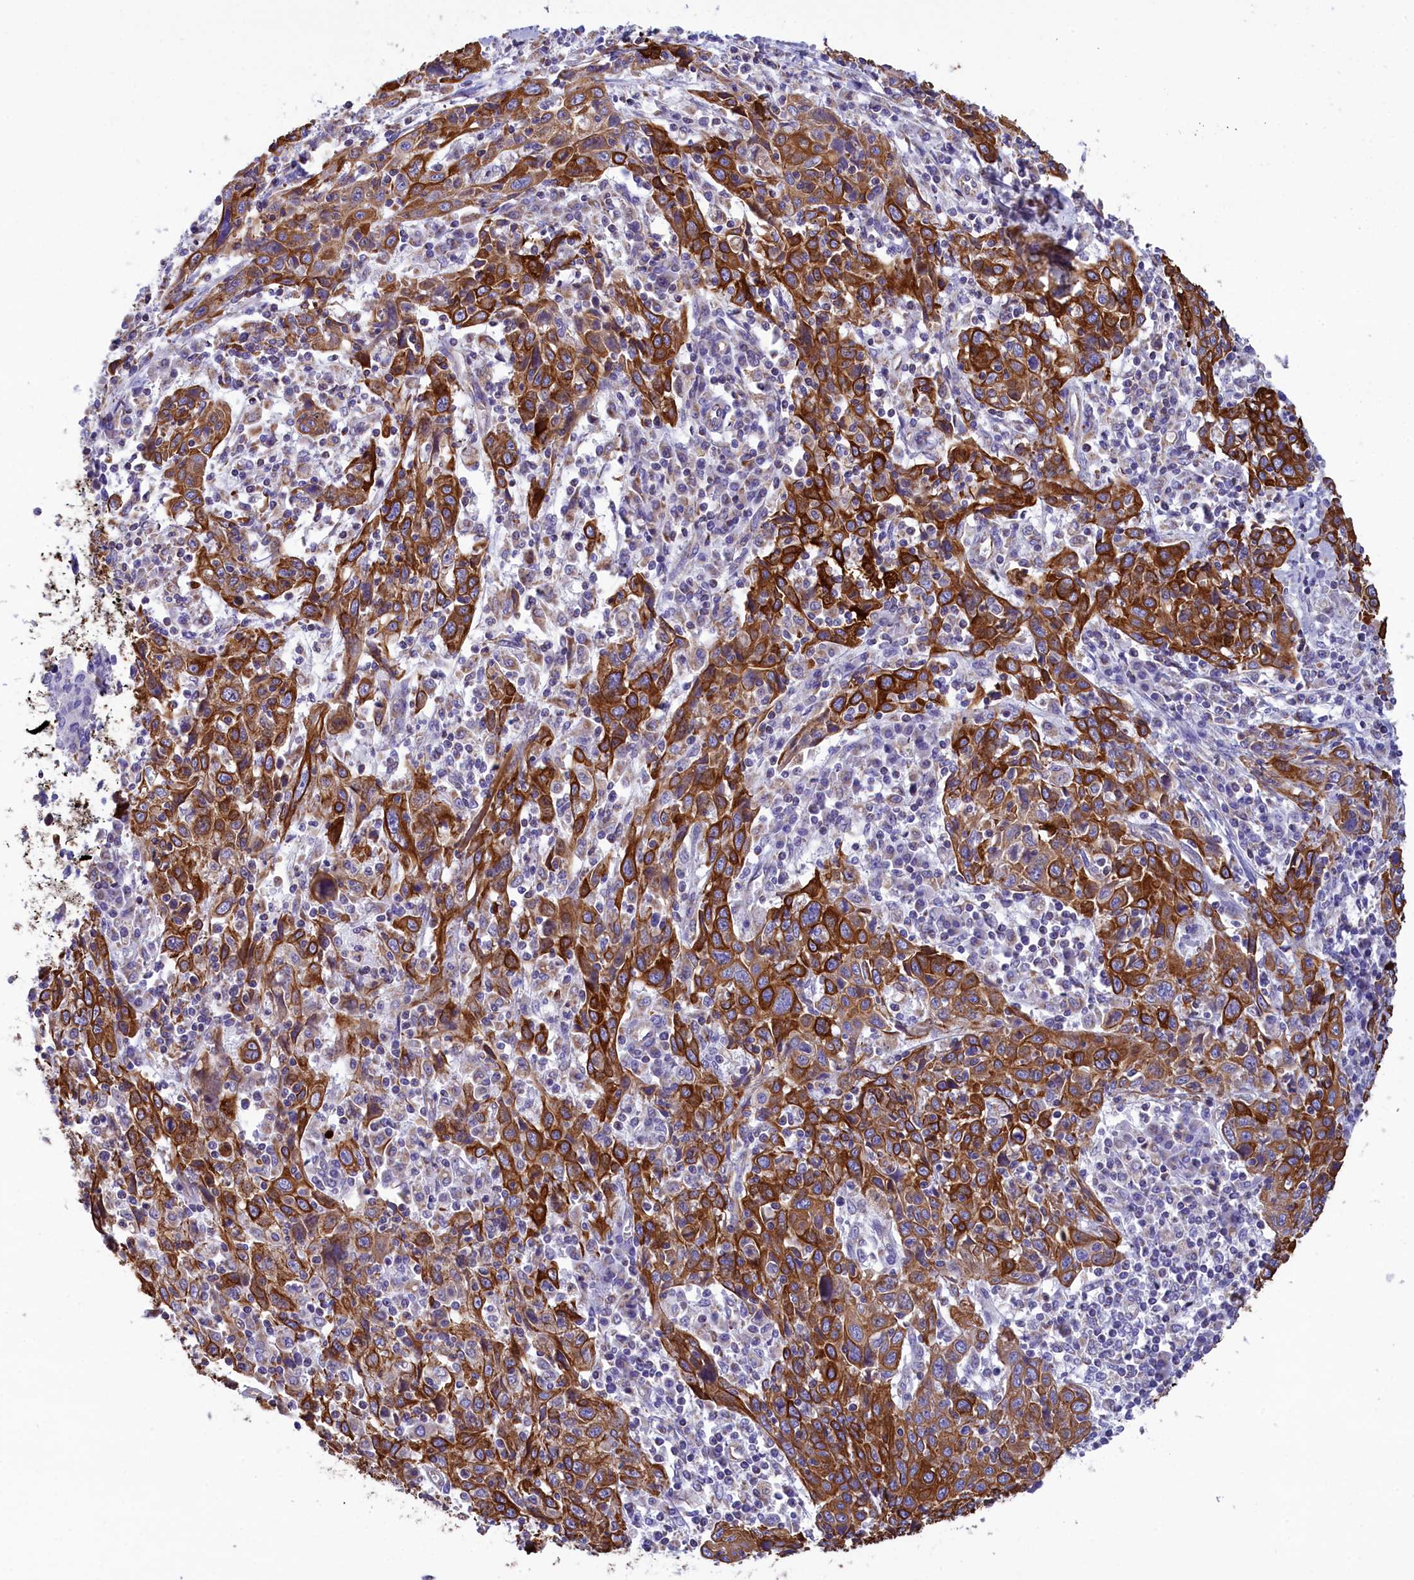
{"staining": {"intensity": "strong", "quantity": ">75%", "location": "cytoplasmic/membranous"}, "tissue": "cervical cancer", "cell_type": "Tumor cells", "image_type": "cancer", "snomed": [{"axis": "morphology", "description": "Squamous cell carcinoma, NOS"}, {"axis": "topography", "description": "Cervix"}], "caption": "Immunohistochemical staining of human squamous cell carcinoma (cervical) displays high levels of strong cytoplasmic/membranous protein expression in about >75% of tumor cells. The staining was performed using DAB (3,3'-diaminobenzidine), with brown indicating positive protein expression. Nuclei are stained blue with hematoxylin.", "gene": "GATB", "patient": {"sex": "female", "age": 46}}